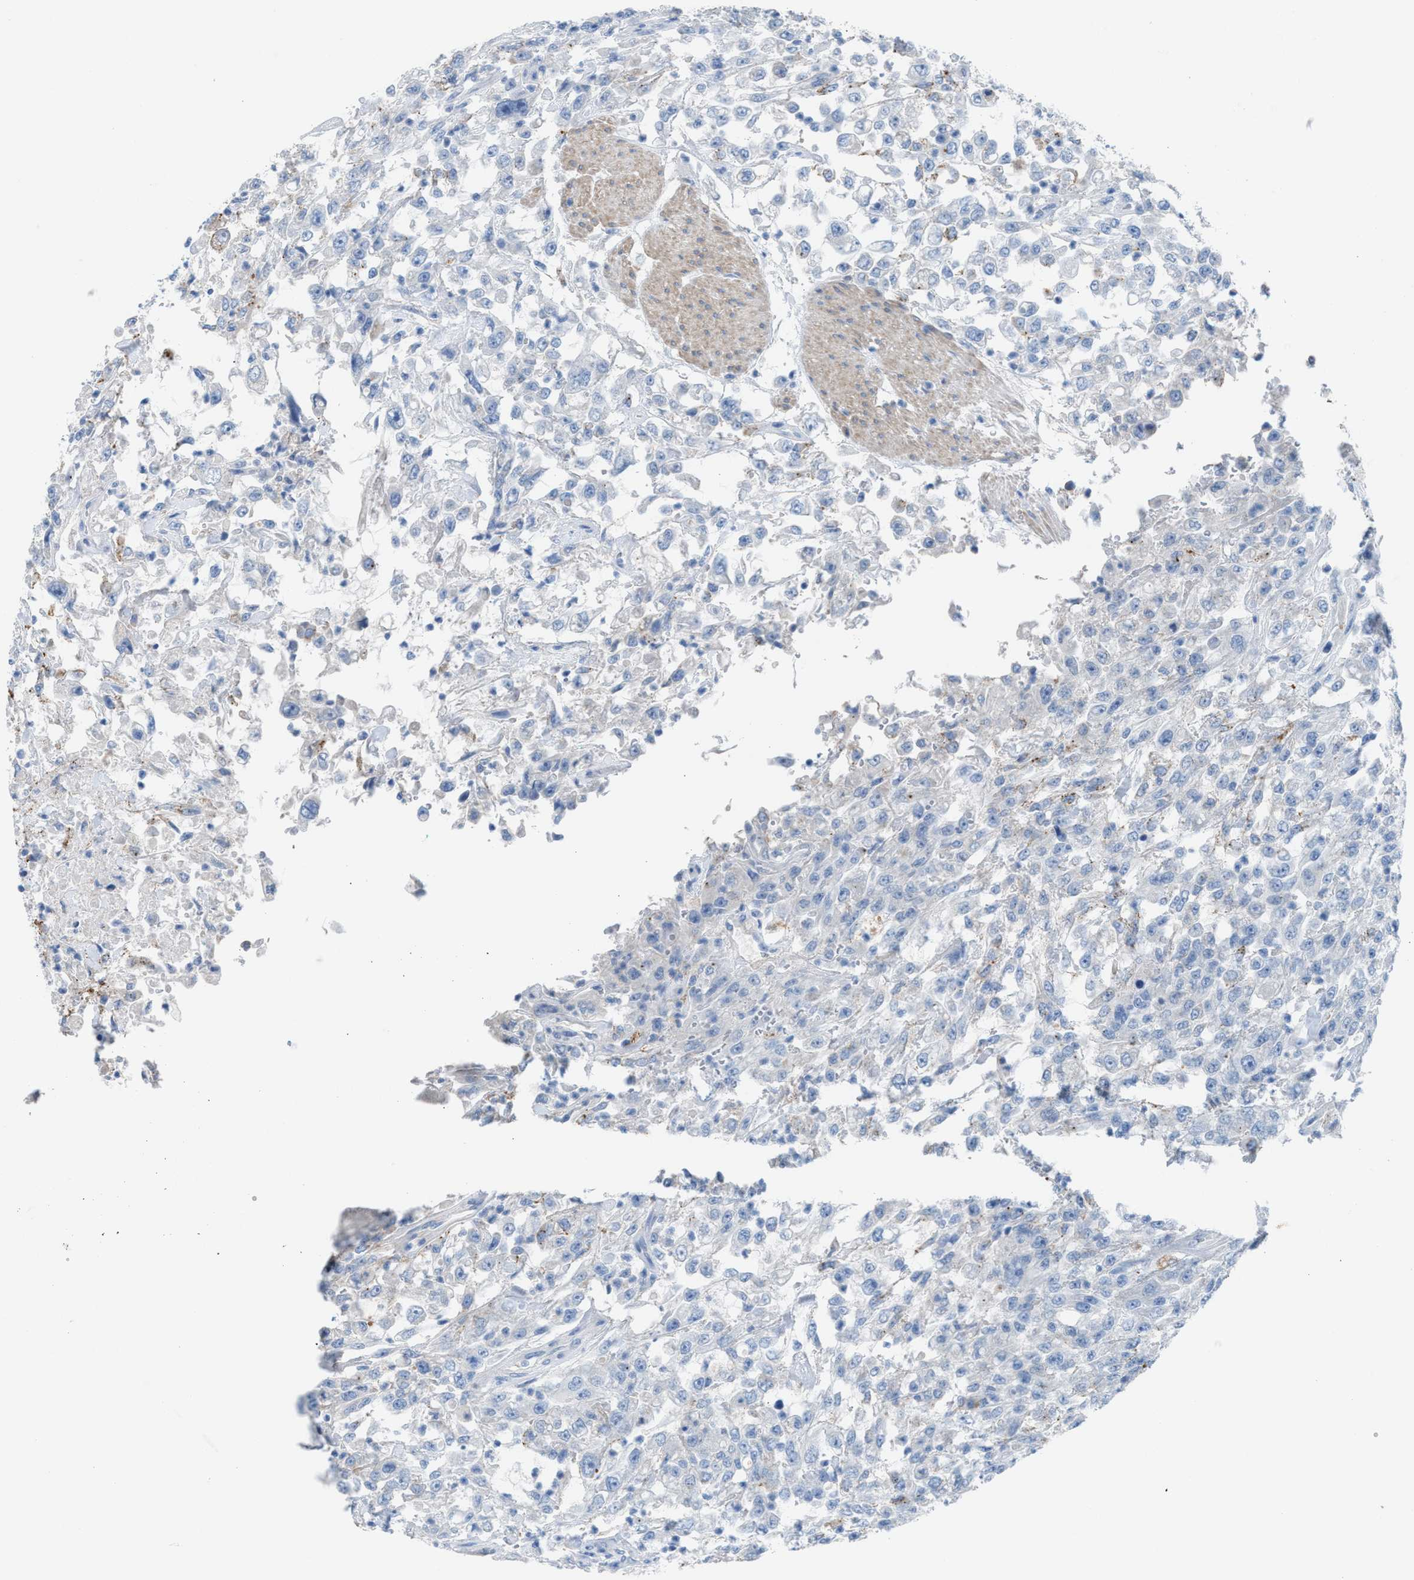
{"staining": {"intensity": "negative", "quantity": "none", "location": "none"}, "tissue": "urothelial cancer", "cell_type": "Tumor cells", "image_type": "cancer", "snomed": [{"axis": "morphology", "description": "Urothelial carcinoma, High grade"}, {"axis": "topography", "description": "Urinary bladder"}], "caption": "Immunohistochemical staining of urothelial carcinoma (high-grade) exhibits no significant expression in tumor cells.", "gene": "ASPA", "patient": {"sex": "male", "age": 46}}